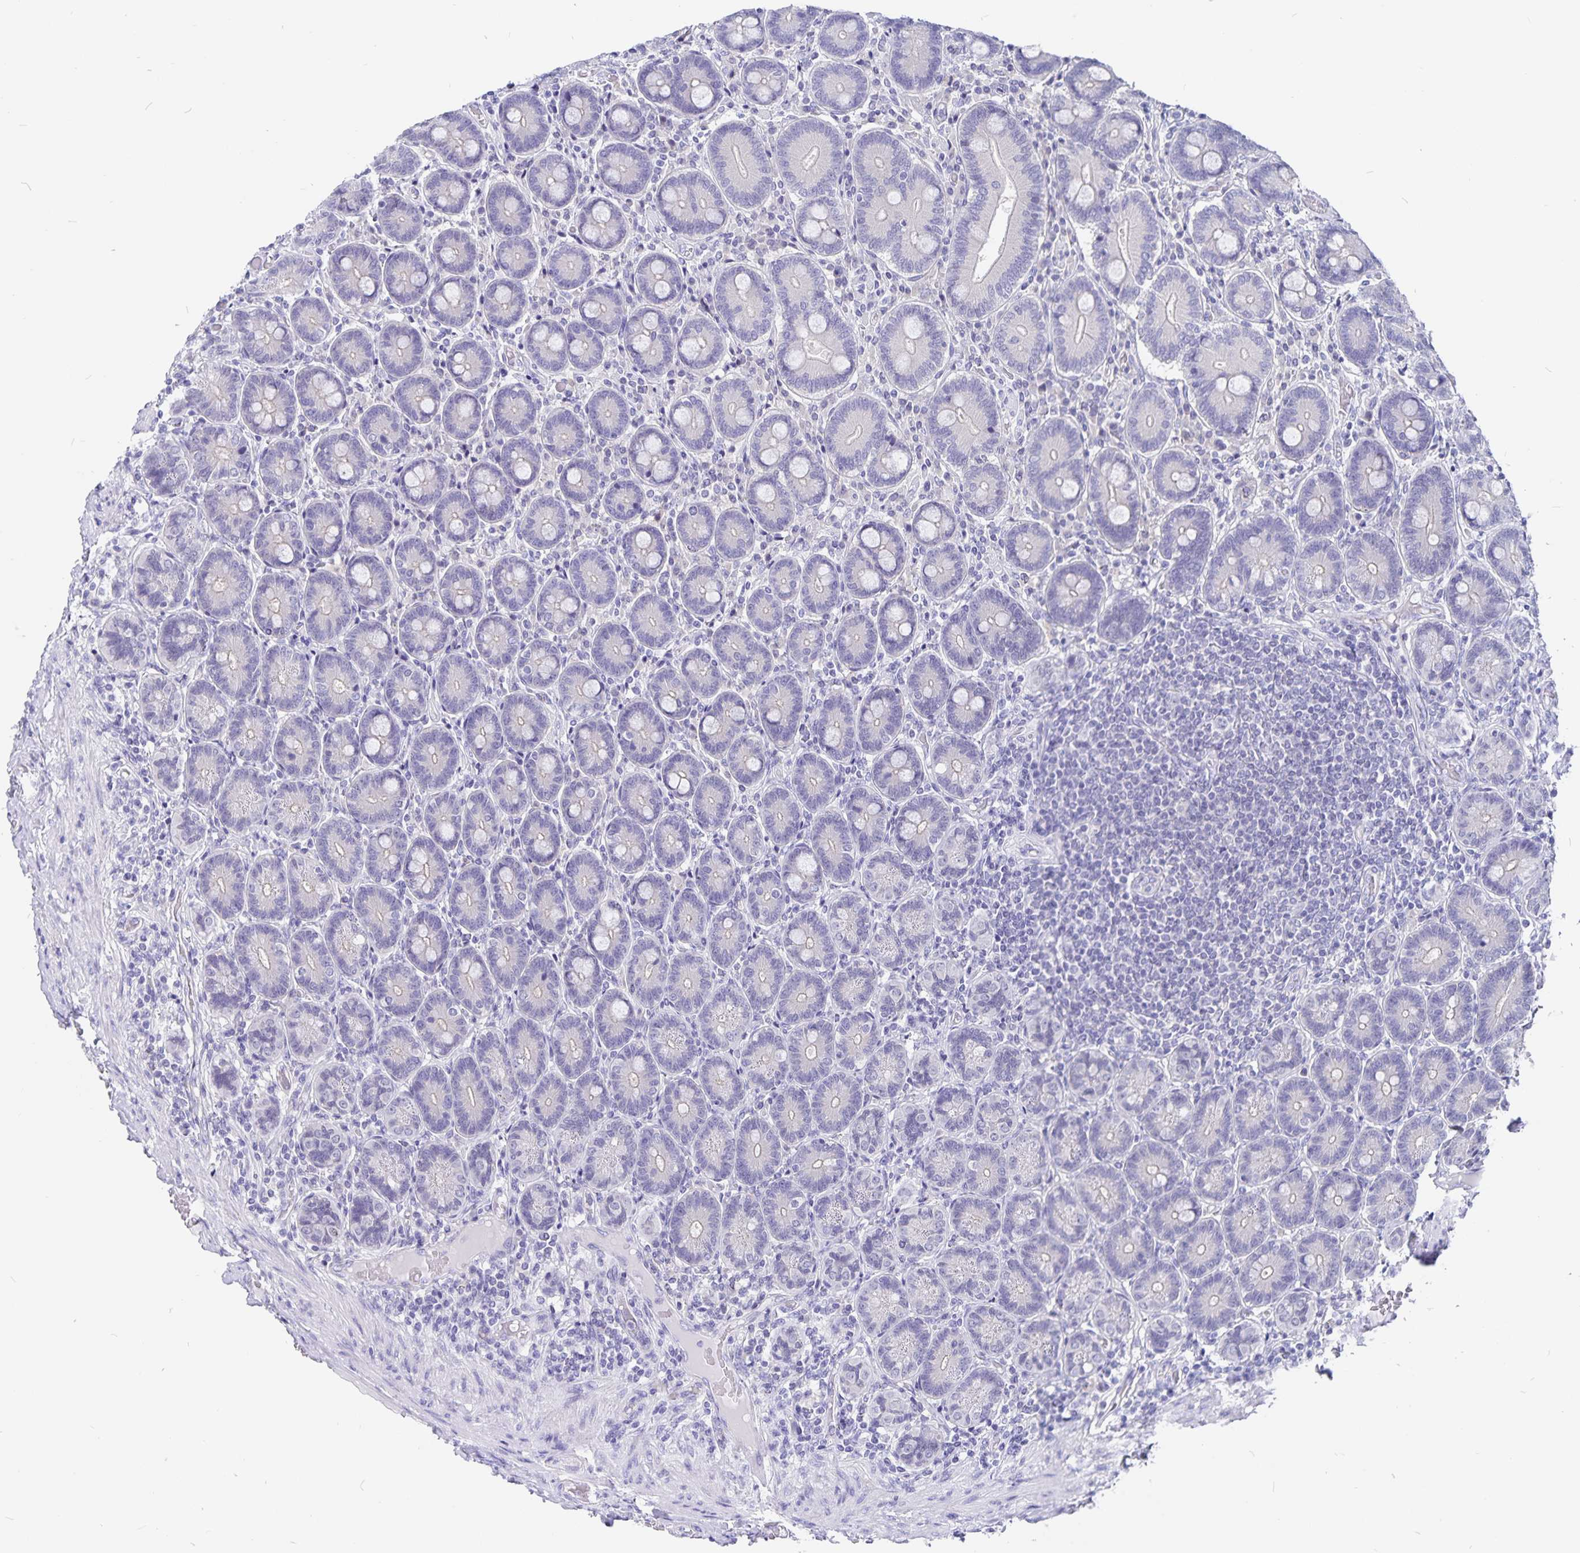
{"staining": {"intensity": "negative", "quantity": "none", "location": "none"}, "tissue": "duodenum", "cell_type": "Glandular cells", "image_type": "normal", "snomed": [{"axis": "morphology", "description": "Normal tissue, NOS"}, {"axis": "topography", "description": "Duodenum"}], "caption": "Immunohistochemistry (IHC) micrograph of normal duodenum: human duodenum stained with DAB reveals no significant protein positivity in glandular cells.", "gene": "SNTN", "patient": {"sex": "female", "age": 62}}